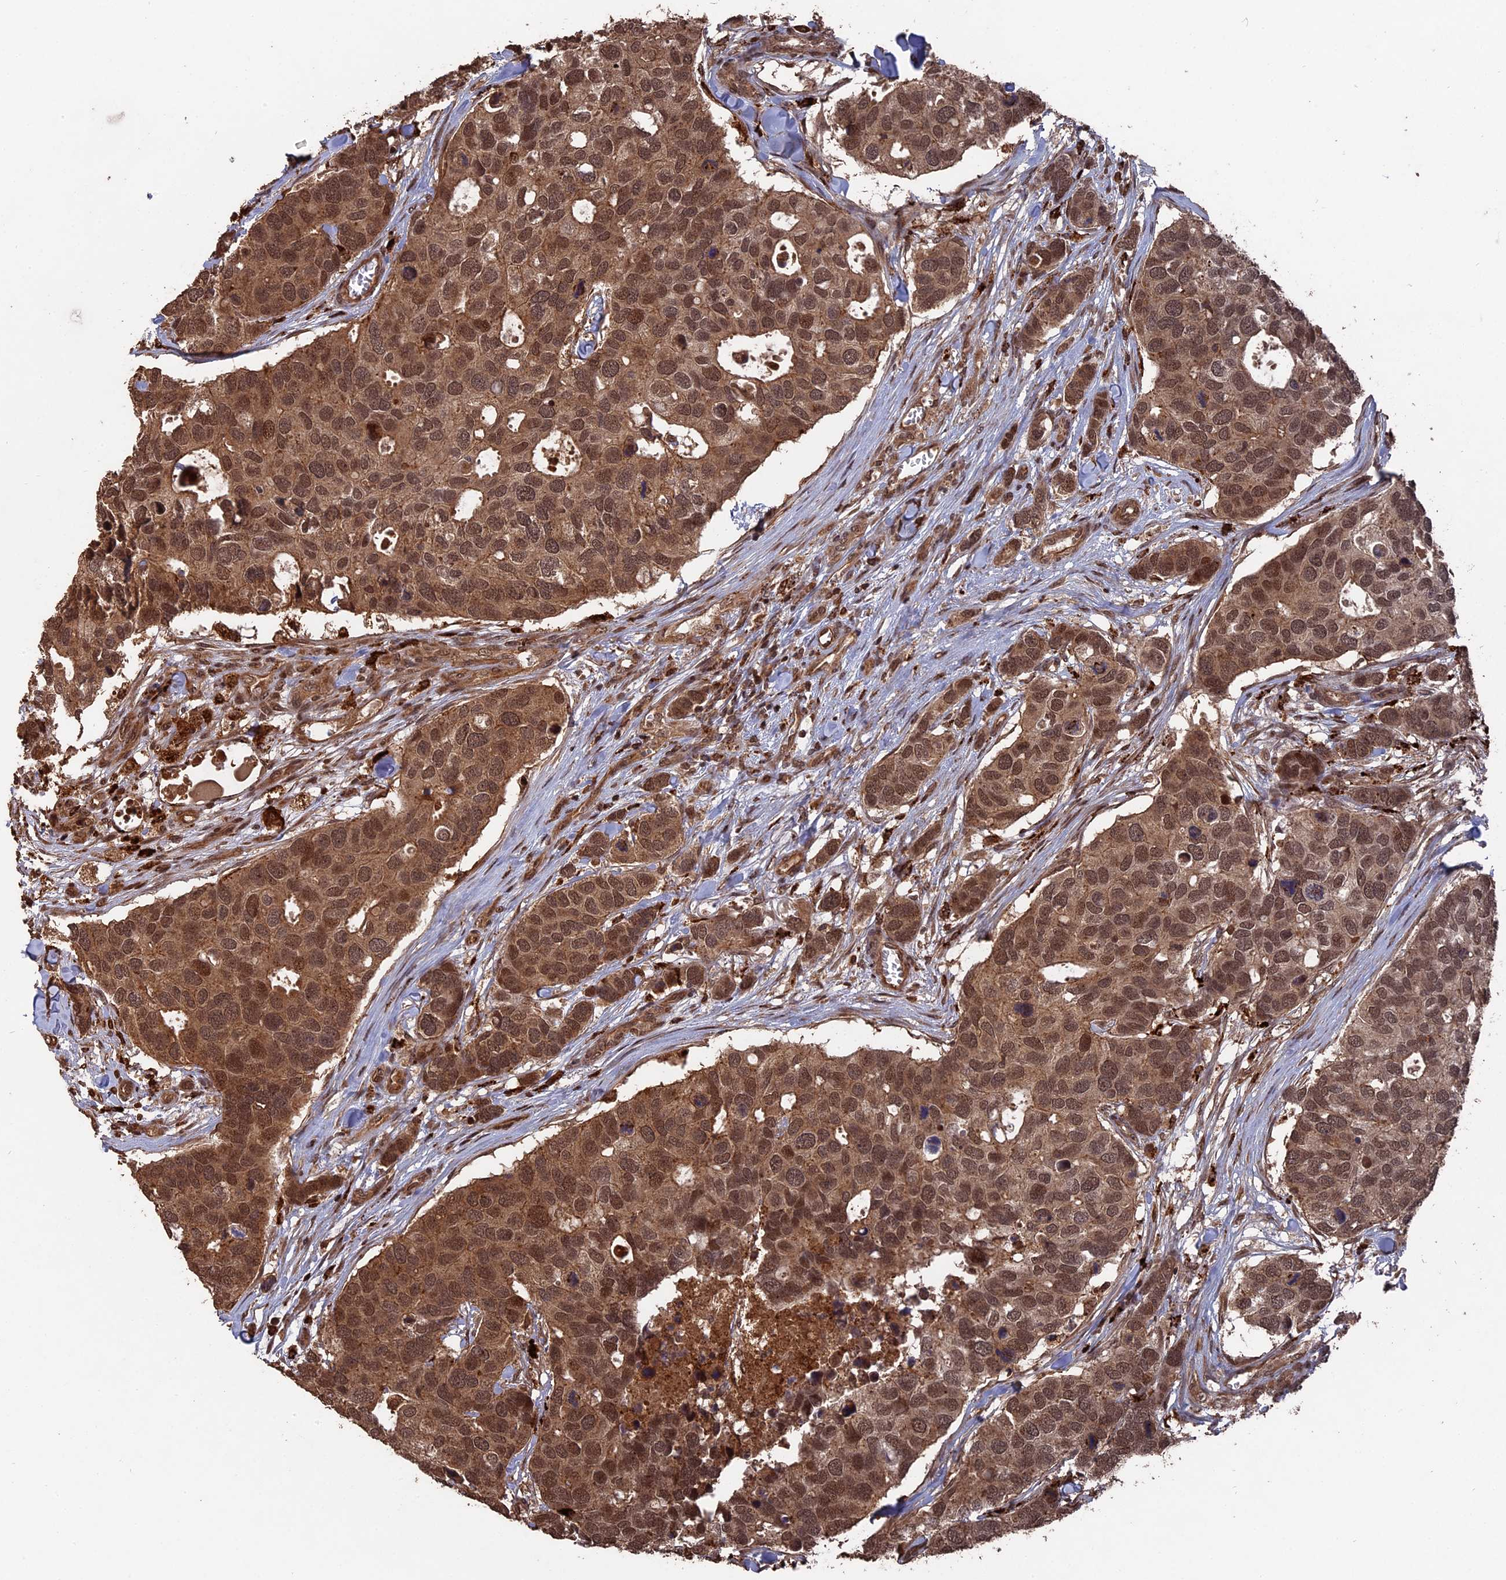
{"staining": {"intensity": "moderate", "quantity": ">75%", "location": "cytoplasmic/membranous,nuclear"}, "tissue": "breast cancer", "cell_type": "Tumor cells", "image_type": "cancer", "snomed": [{"axis": "morphology", "description": "Duct carcinoma"}, {"axis": "topography", "description": "Breast"}], "caption": "Intraductal carcinoma (breast) stained with a protein marker exhibits moderate staining in tumor cells.", "gene": "TELO2", "patient": {"sex": "female", "age": 83}}